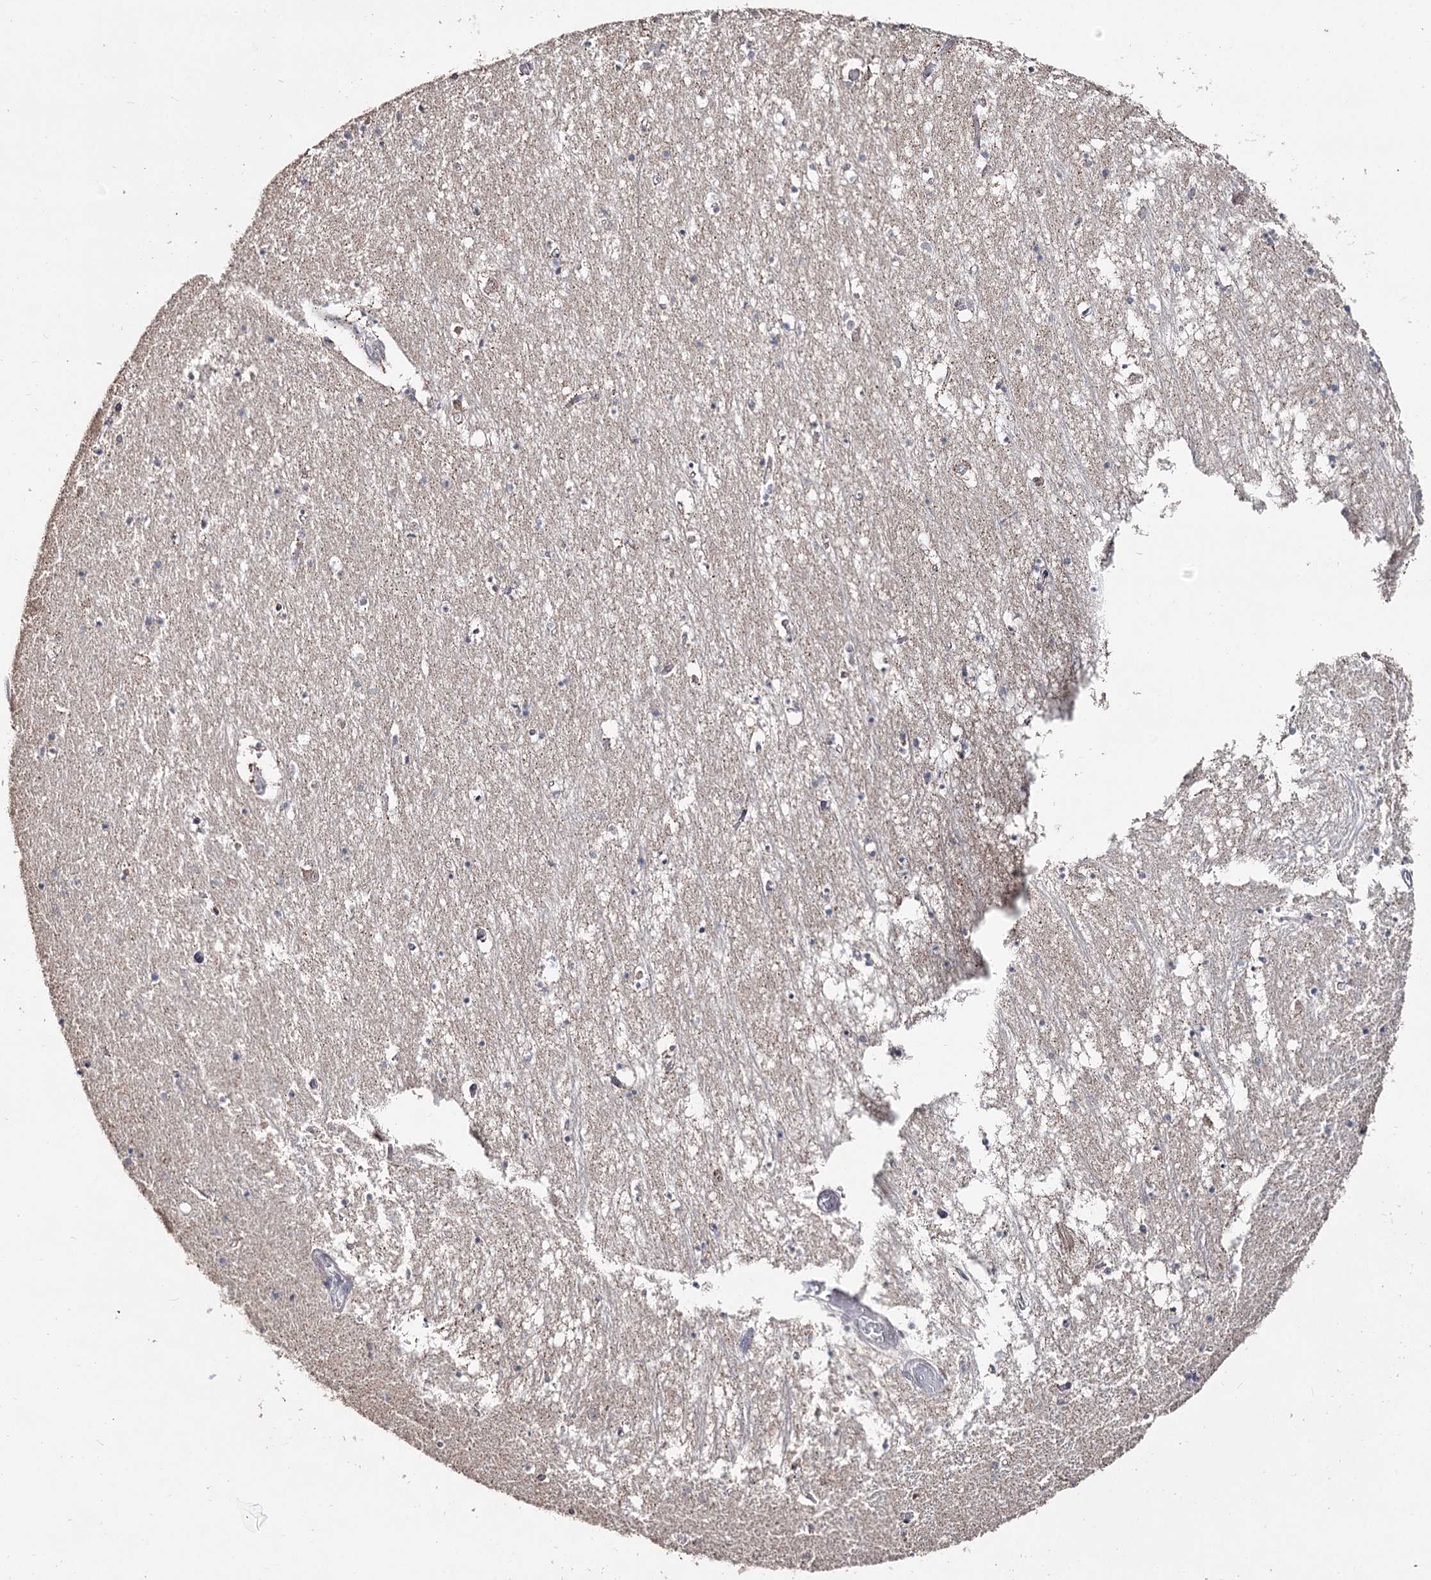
{"staining": {"intensity": "negative", "quantity": "none", "location": "none"}, "tissue": "hippocampus", "cell_type": "Glial cells", "image_type": "normal", "snomed": [{"axis": "morphology", "description": "Normal tissue, NOS"}, {"axis": "topography", "description": "Hippocampus"}], "caption": "Immunohistochemistry (IHC) of benign human hippocampus exhibits no positivity in glial cells. The staining is performed using DAB brown chromogen with nuclei counter-stained in using hematoxylin.", "gene": "RUFY4", "patient": {"sex": "male", "age": 70}}